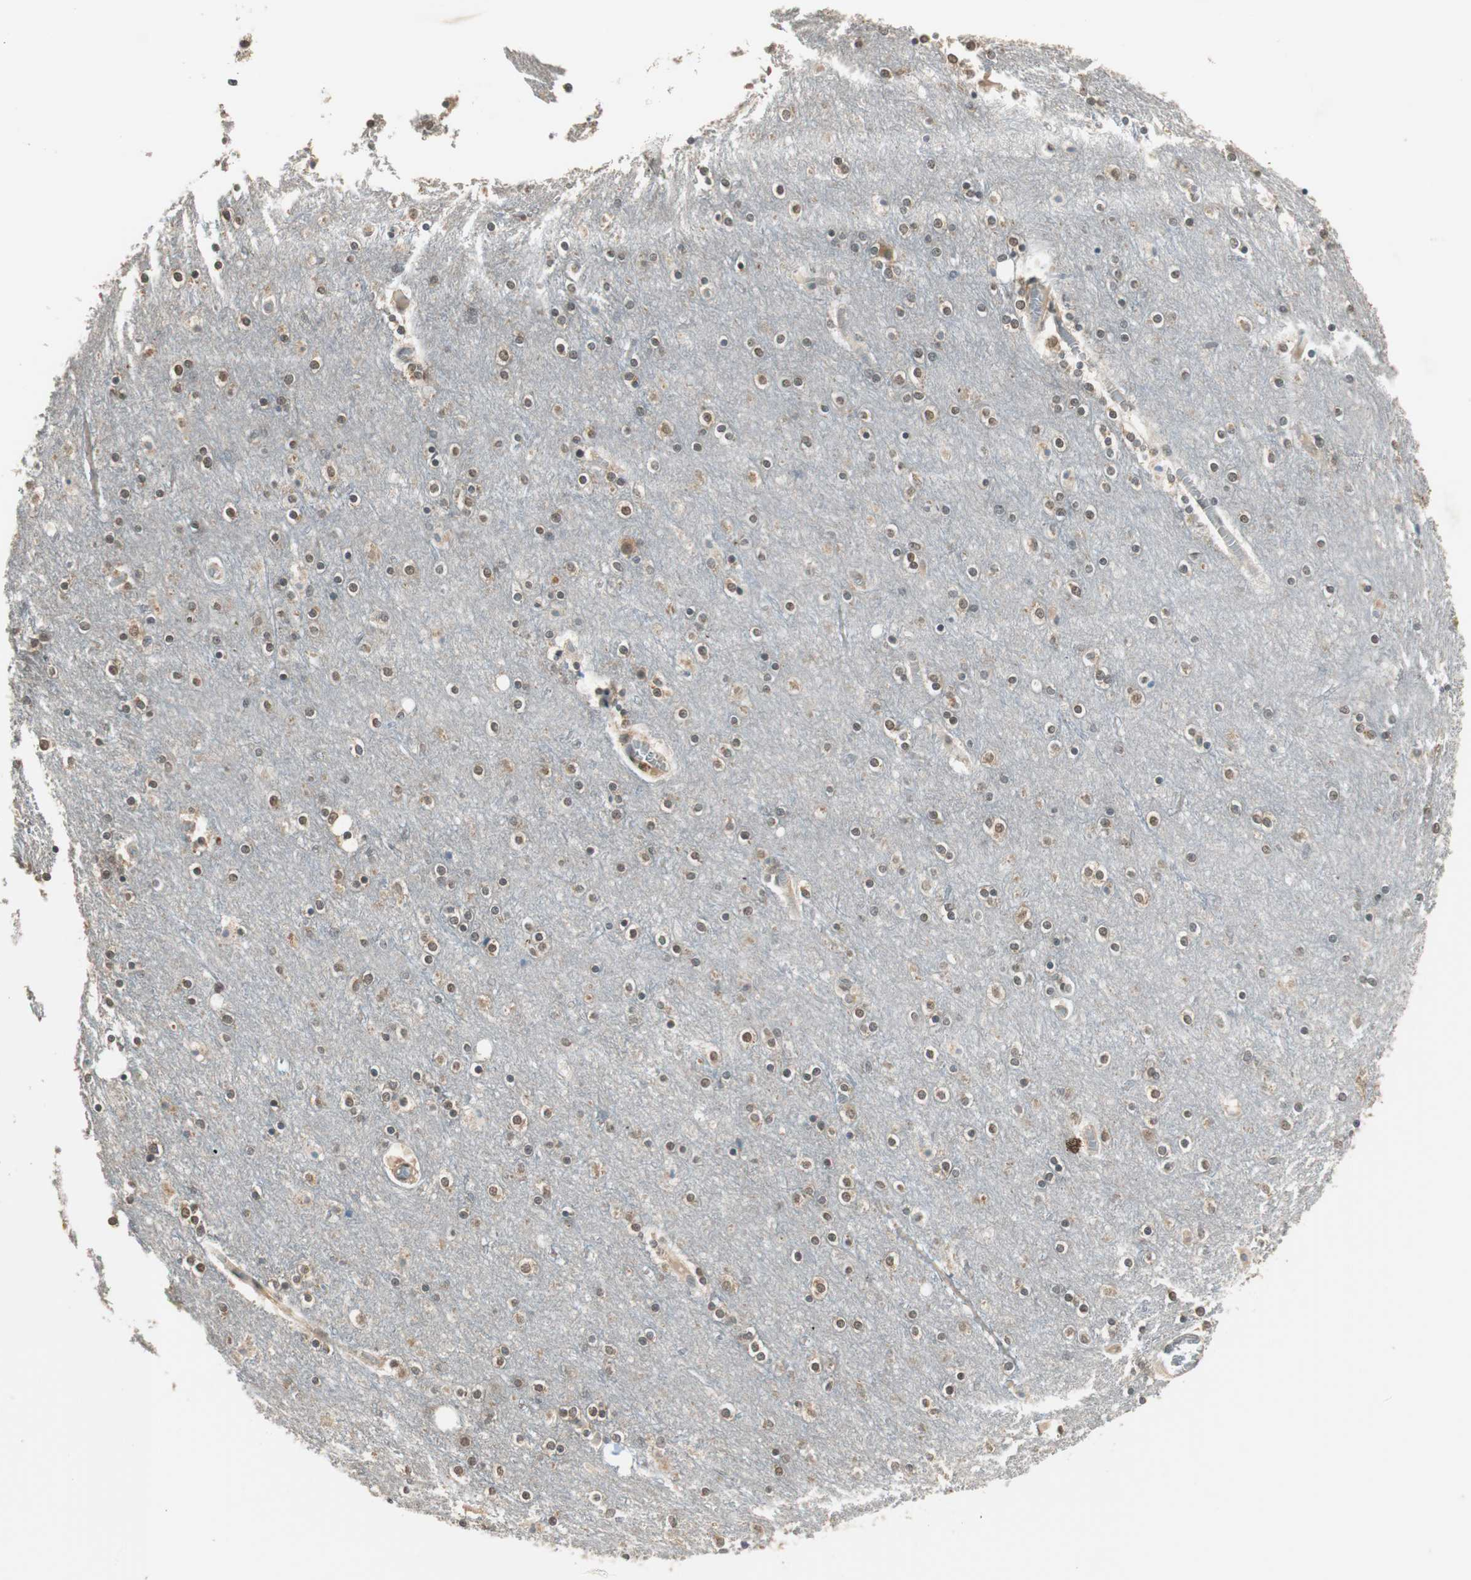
{"staining": {"intensity": "negative", "quantity": "none", "location": "none"}, "tissue": "cerebral cortex", "cell_type": "Endothelial cells", "image_type": "normal", "snomed": [{"axis": "morphology", "description": "Normal tissue, NOS"}, {"axis": "topography", "description": "Cerebral cortex"}], "caption": "High magnification brightfield microscopy of unremarkable cerebral cortex stained with DAB (brown) and counterstained with hematoxylin (blue): endothelial cells show no significant expression.", "gene": "USP5", "patient": {"sex": "female", "age": 54}}